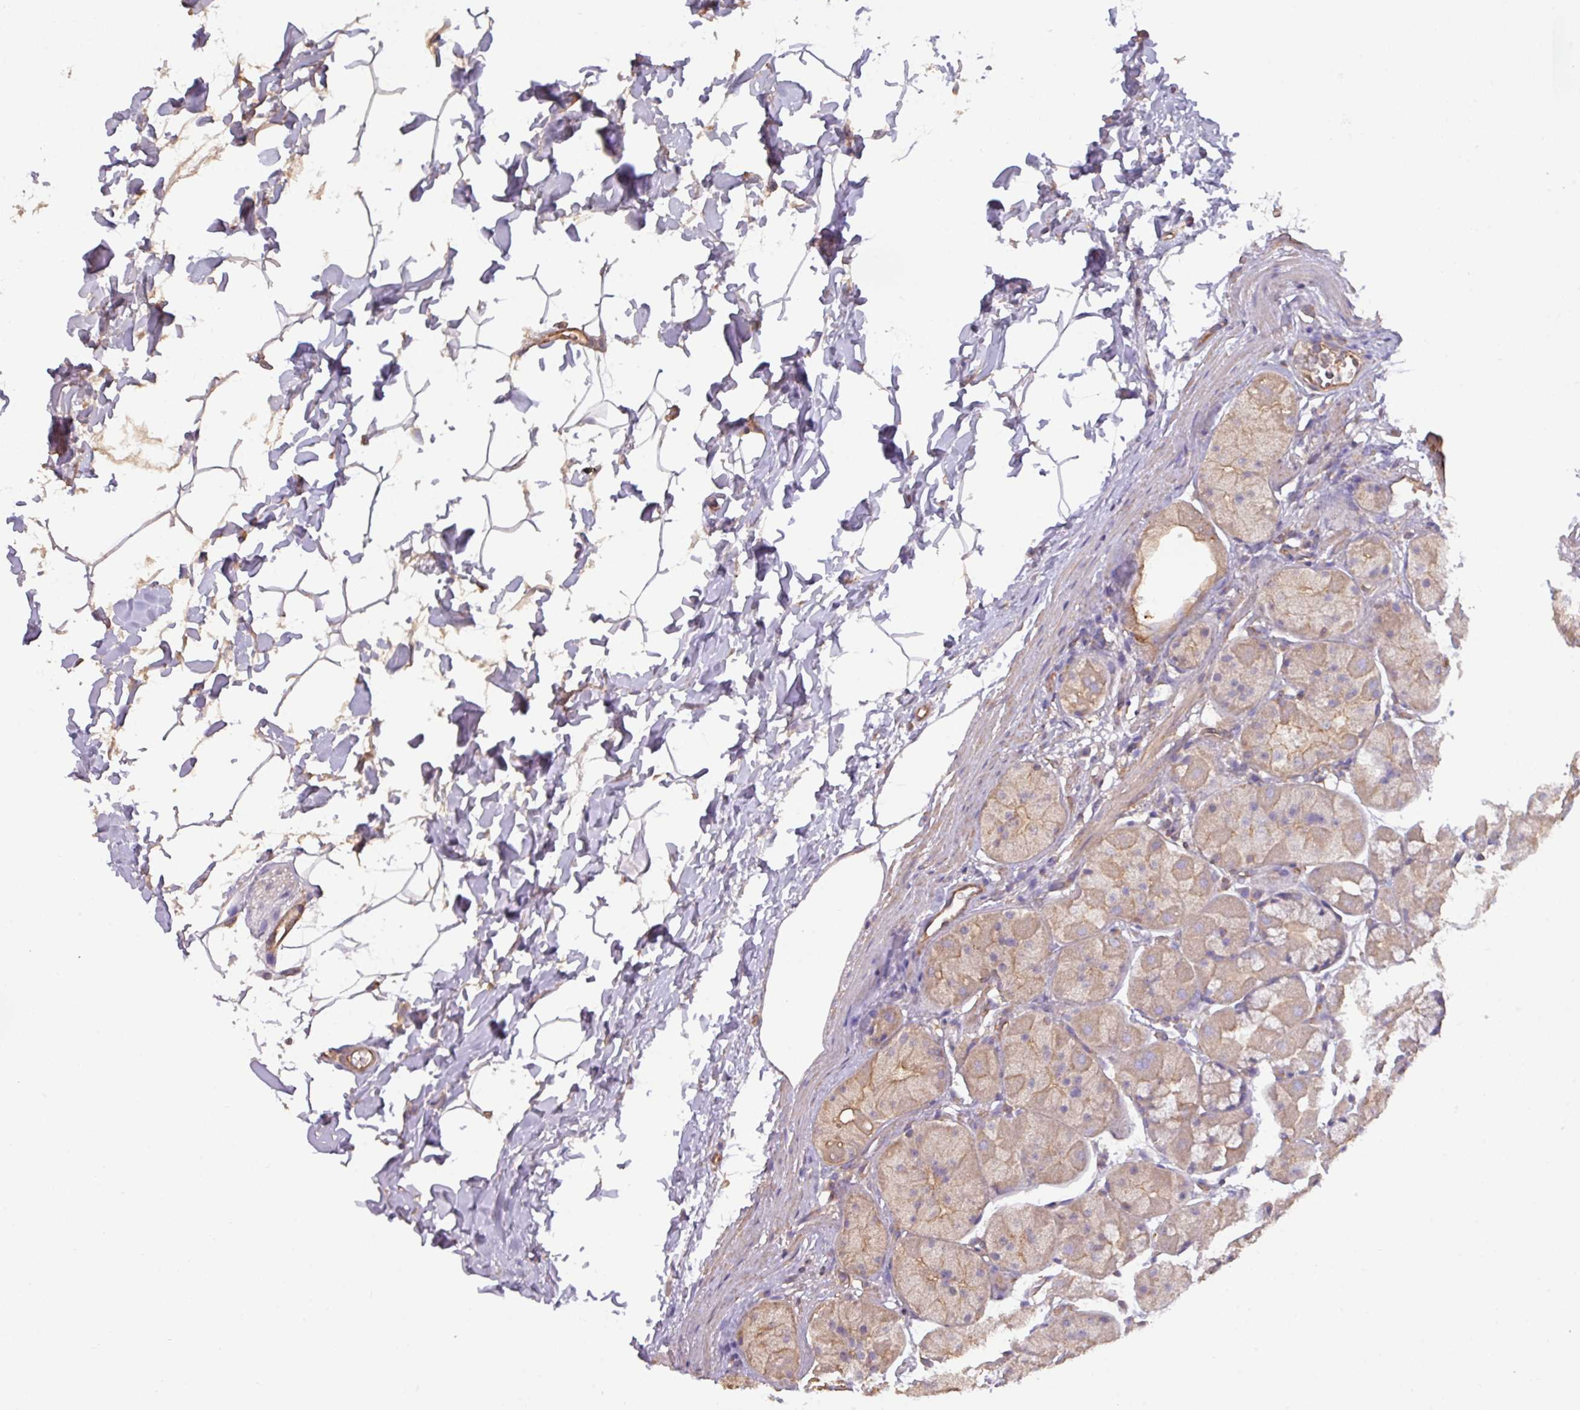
{"staining": {"intensity": "weak", "quantity": "25%-75%", "location": "cytoplasmic/membranous"}, "tissue": "stomach", "cell_type": "Glandular cells", "image_type": "normal", "snomed": [{"axis": "morphology", "description": "Normal tissue, NOS"}, {"axis": "topography", "description": "Stomach"}], "caption": "Immunohistochemistry (IHC) histopathology image of benign stomach: stomach stained using IHC exhibits low levels of weak protein expression localized specifically in the cytoplasmic/membranous of glandular cells, appearing as a cytoplasmic/membranous brown color.", "gene": "CALML4", "patient": {"sex": "male", "age": 57}}